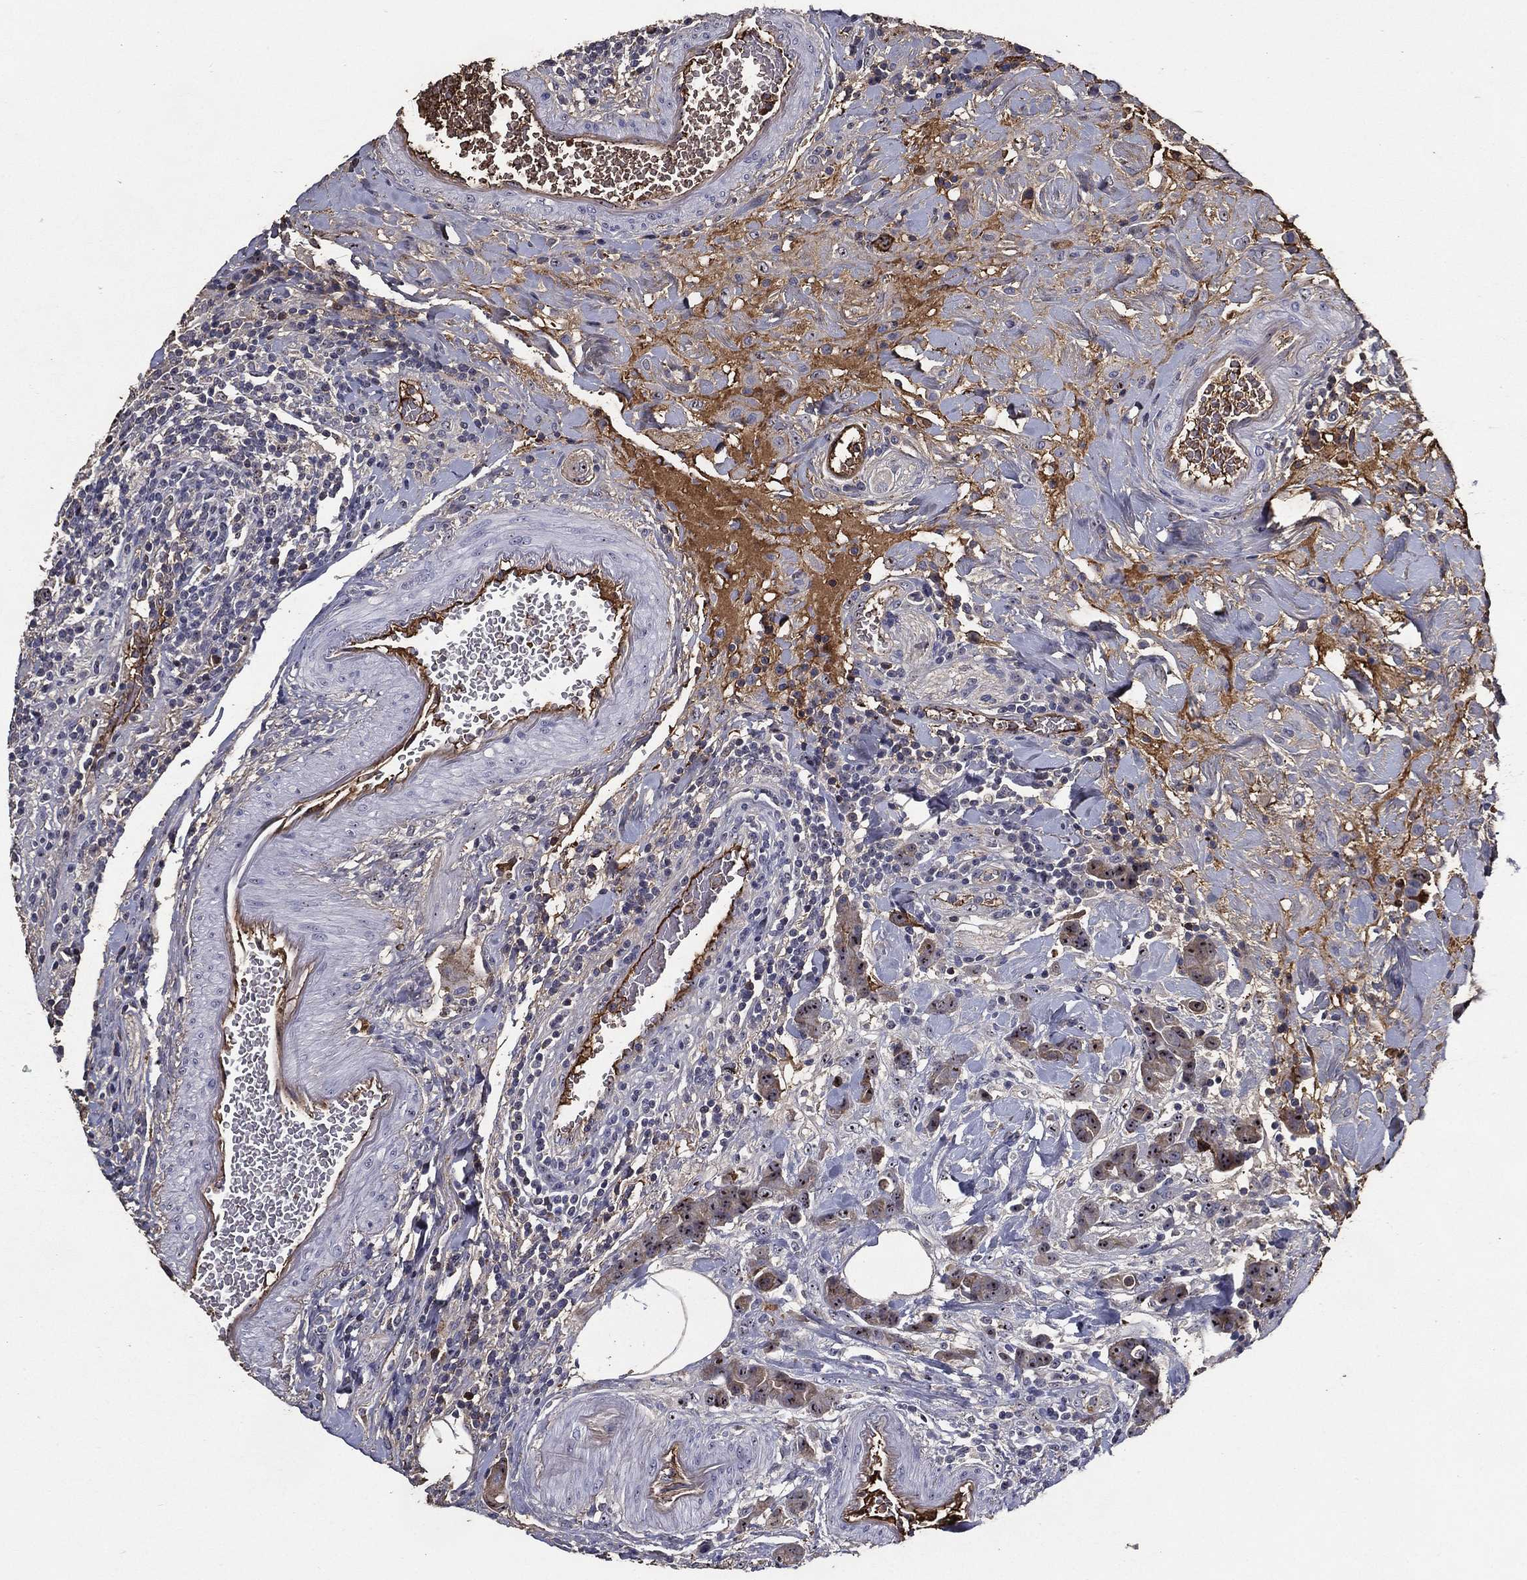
{"staining": {"intensity": "moderate", "quantity": "<25%", "location": "nuclear"}, "tissue": "colorectal cancer", "cell_type": "Tumor cells", "image_type": "cancer", "snomed": [{"axis": "morphology", "description": "Adenocarcinoma, NOS"}, {"axis": "topography", "description": "Colon"}], "caption": "Immunohistochemistry micrograph of human colorectal adenocarcinoma stained for a protein (brown), which exhibits low levels of moderate nuclear expression in about <25% of tumor cells.", "gene": "EFNA1", "patient": {"sex": "female", "age": 69}}